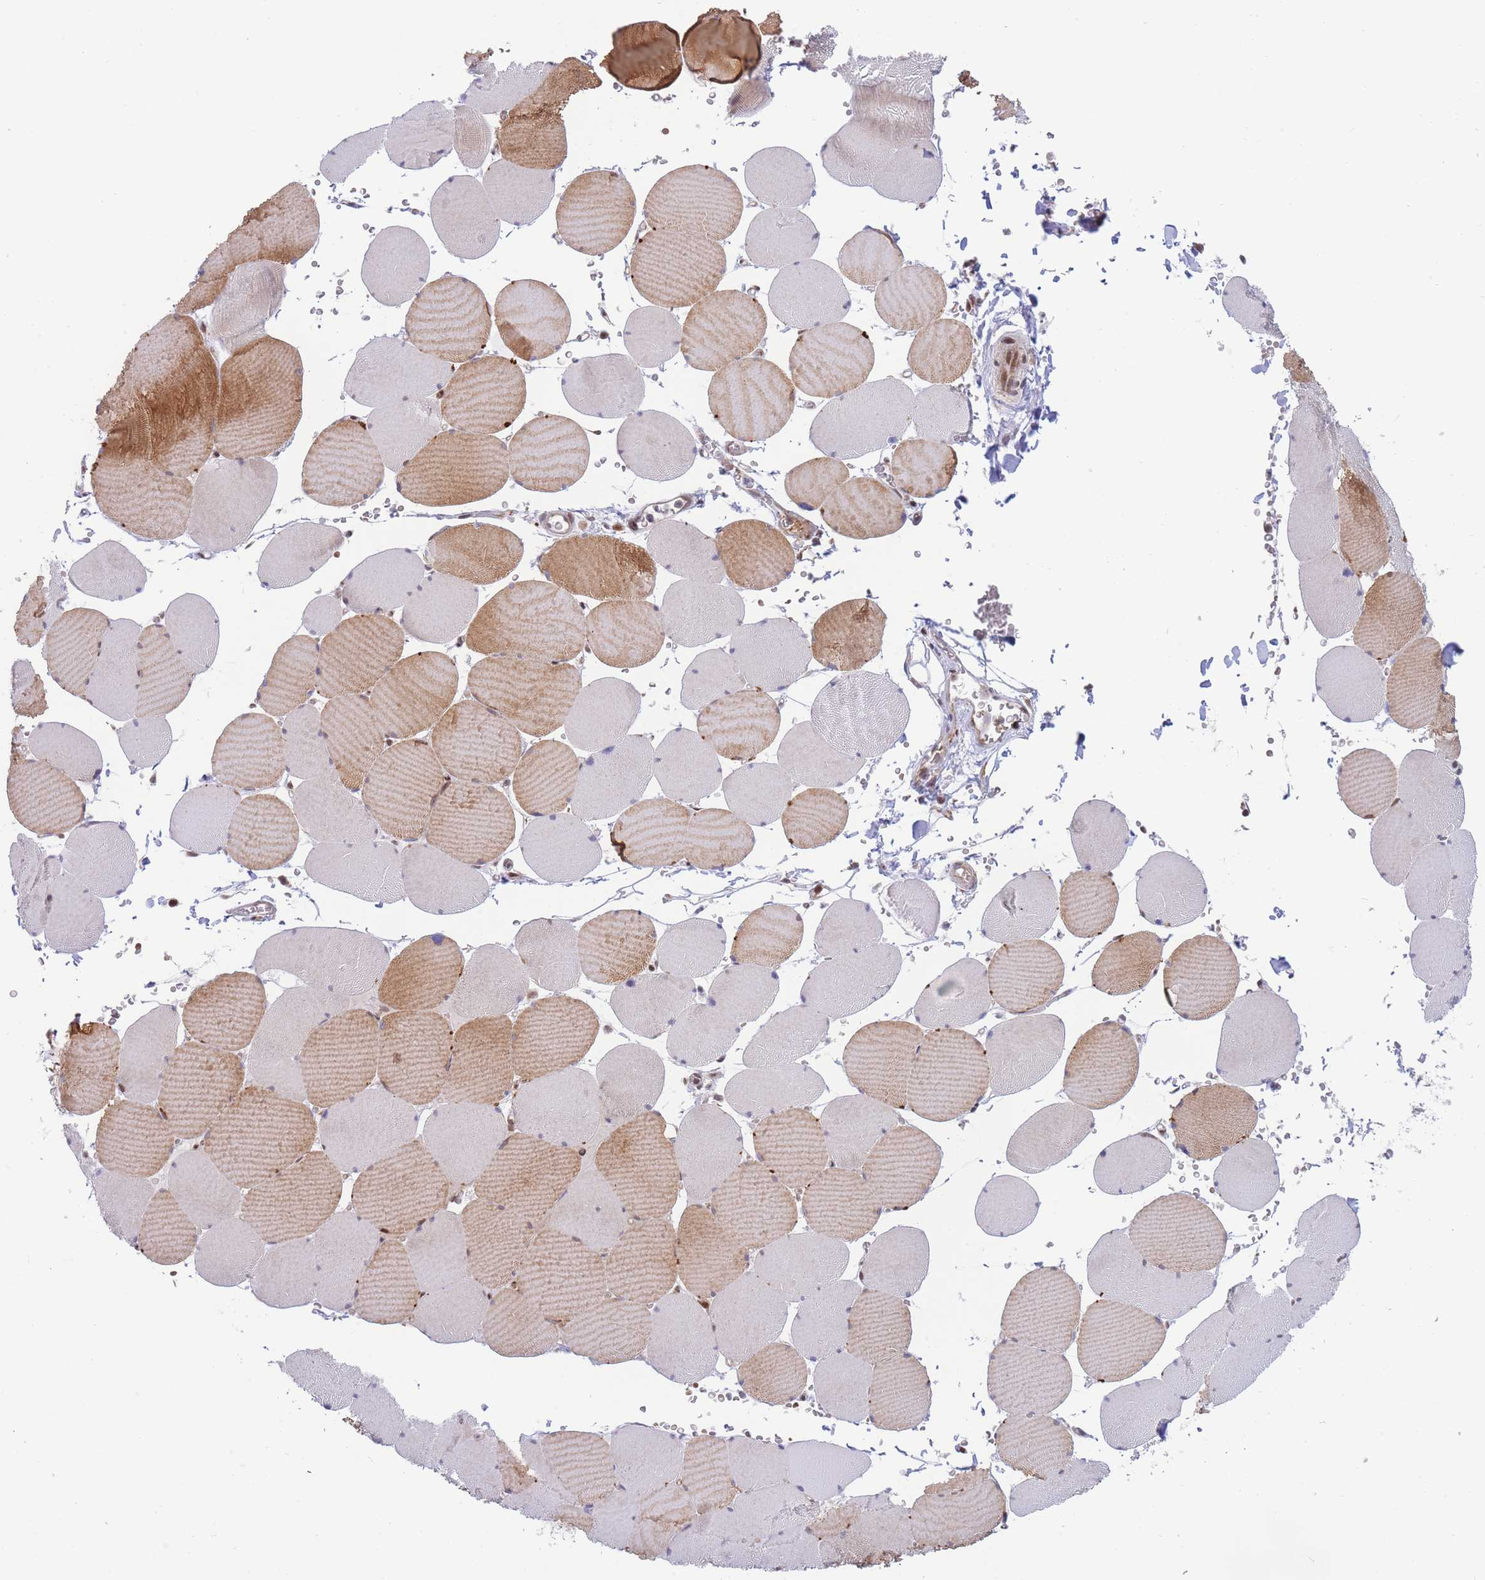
{"staining": {"intensity": "strong", "quantity": "25%-75%", "location": "cytoplasmic/membranous"}, "tissue": "skeletal muscle", "cell_type": "Myocytes", "image_type": "normal", "snomed": [{"axis": "morphology", "description": "Normal tissue, NOS"}, {"axis": "topography", "description": "Skeletal muscle"}, {"axis": "topography", "description": "Head-Neck"}], "caption": "IHC (DAB) staining of unremarkable skeletal muscle exhibits strong cytoplasmic/membranous protein expression in approximately 25%-75% of myocytes. Nuclei are stained in blue.", "gene": "BOD1L1", "patient": {"sex": "male", "age": 66}}